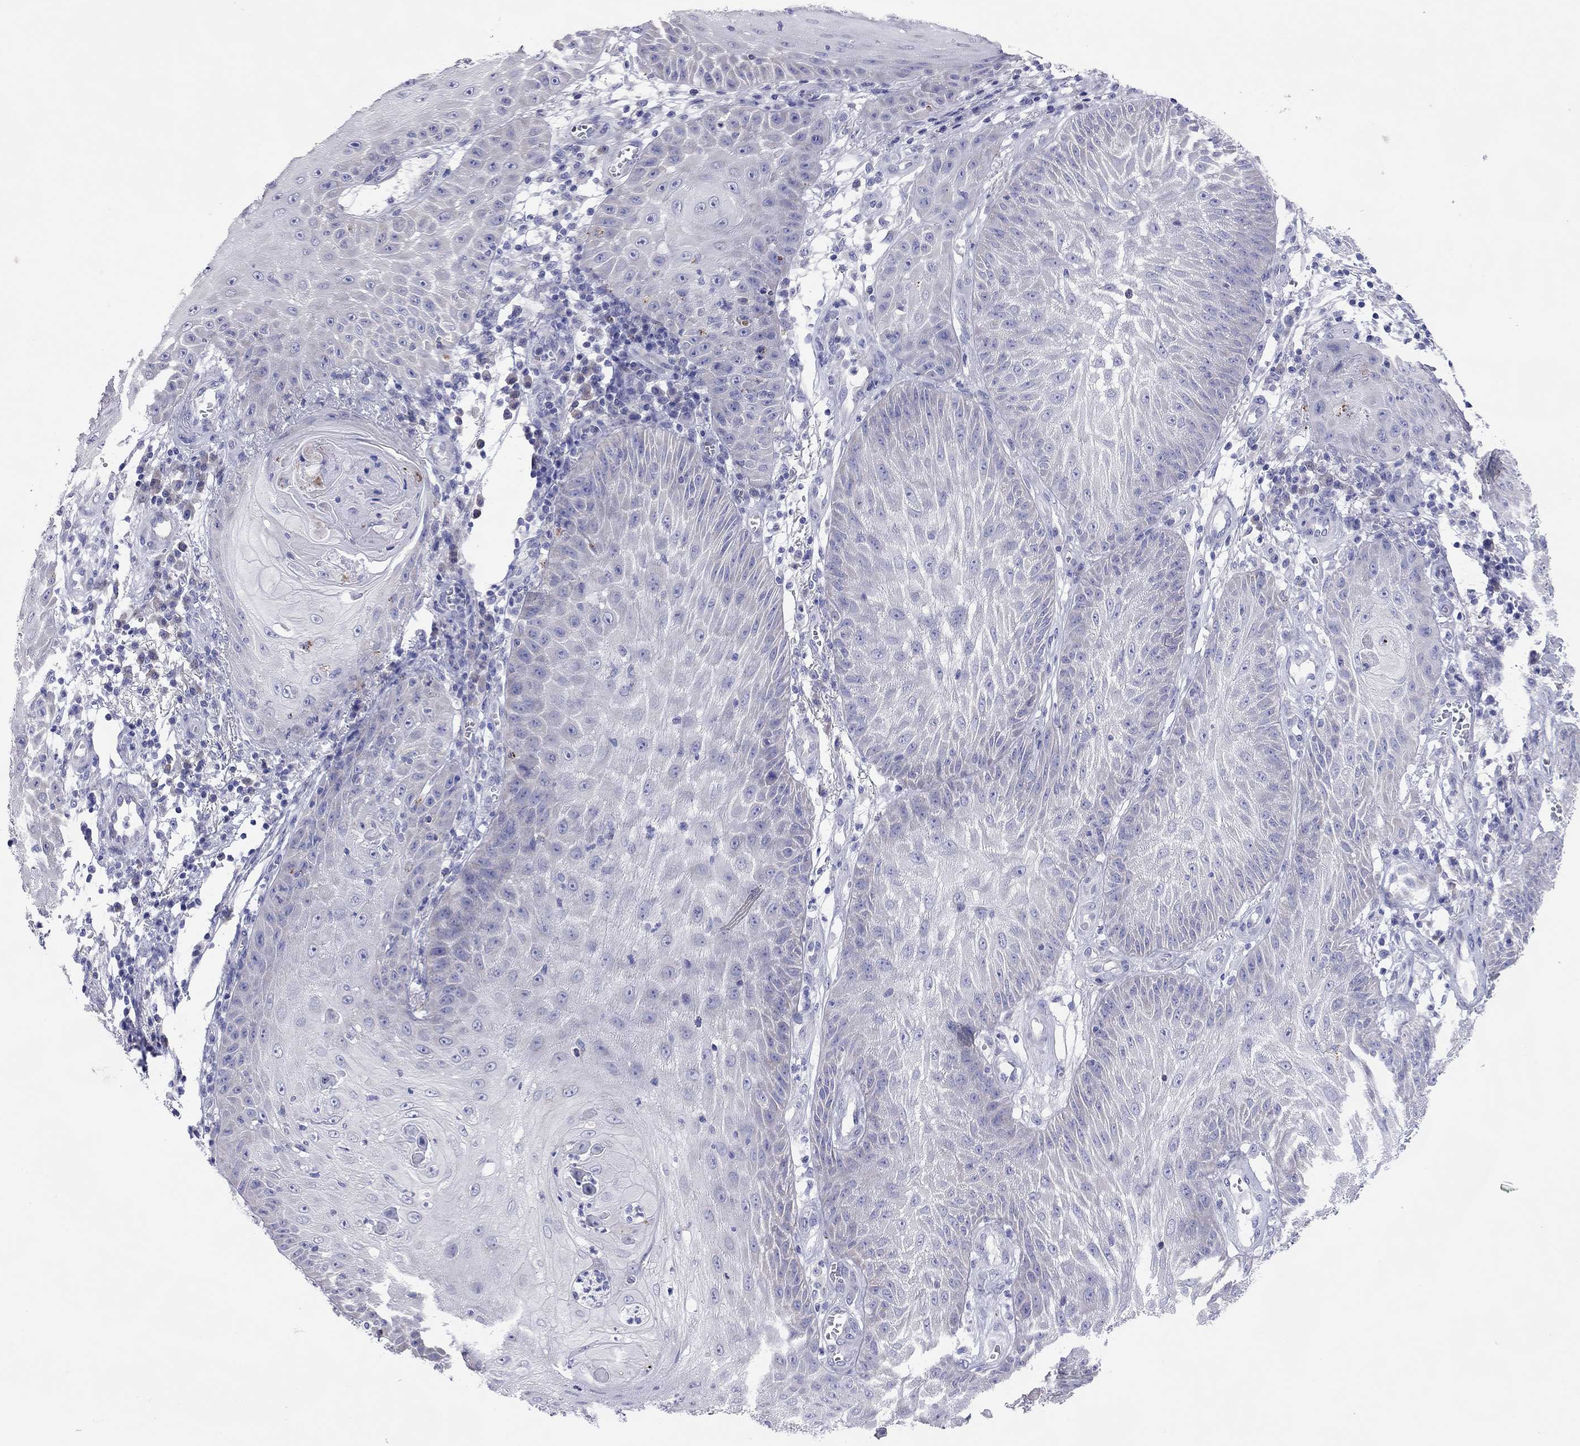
{"staining": {"intensity": "negative", "quantity": "none", "location": "none"}, "tissue": "skin cancer", "cell_type": "Tumor cells", "image_type": "cancer", "snomed": [{"axis": "morphology", "description": "Squamous cell carcinoma, NOS"}, {"axis": "topography", "description": "Skin"}], "caption": "The photomicrograph exhibits no significant staining in tumor cells of skin squamous cell carcinoma. (Stains: DAB (3,3'-diaminobenzidine) immunohistochemistry with hematoxylin counter stain, Microscopy: brightfield microscopy at high magnification).", "gene": "COL9A1", "patient": {"sex": "male", "age": 70}}